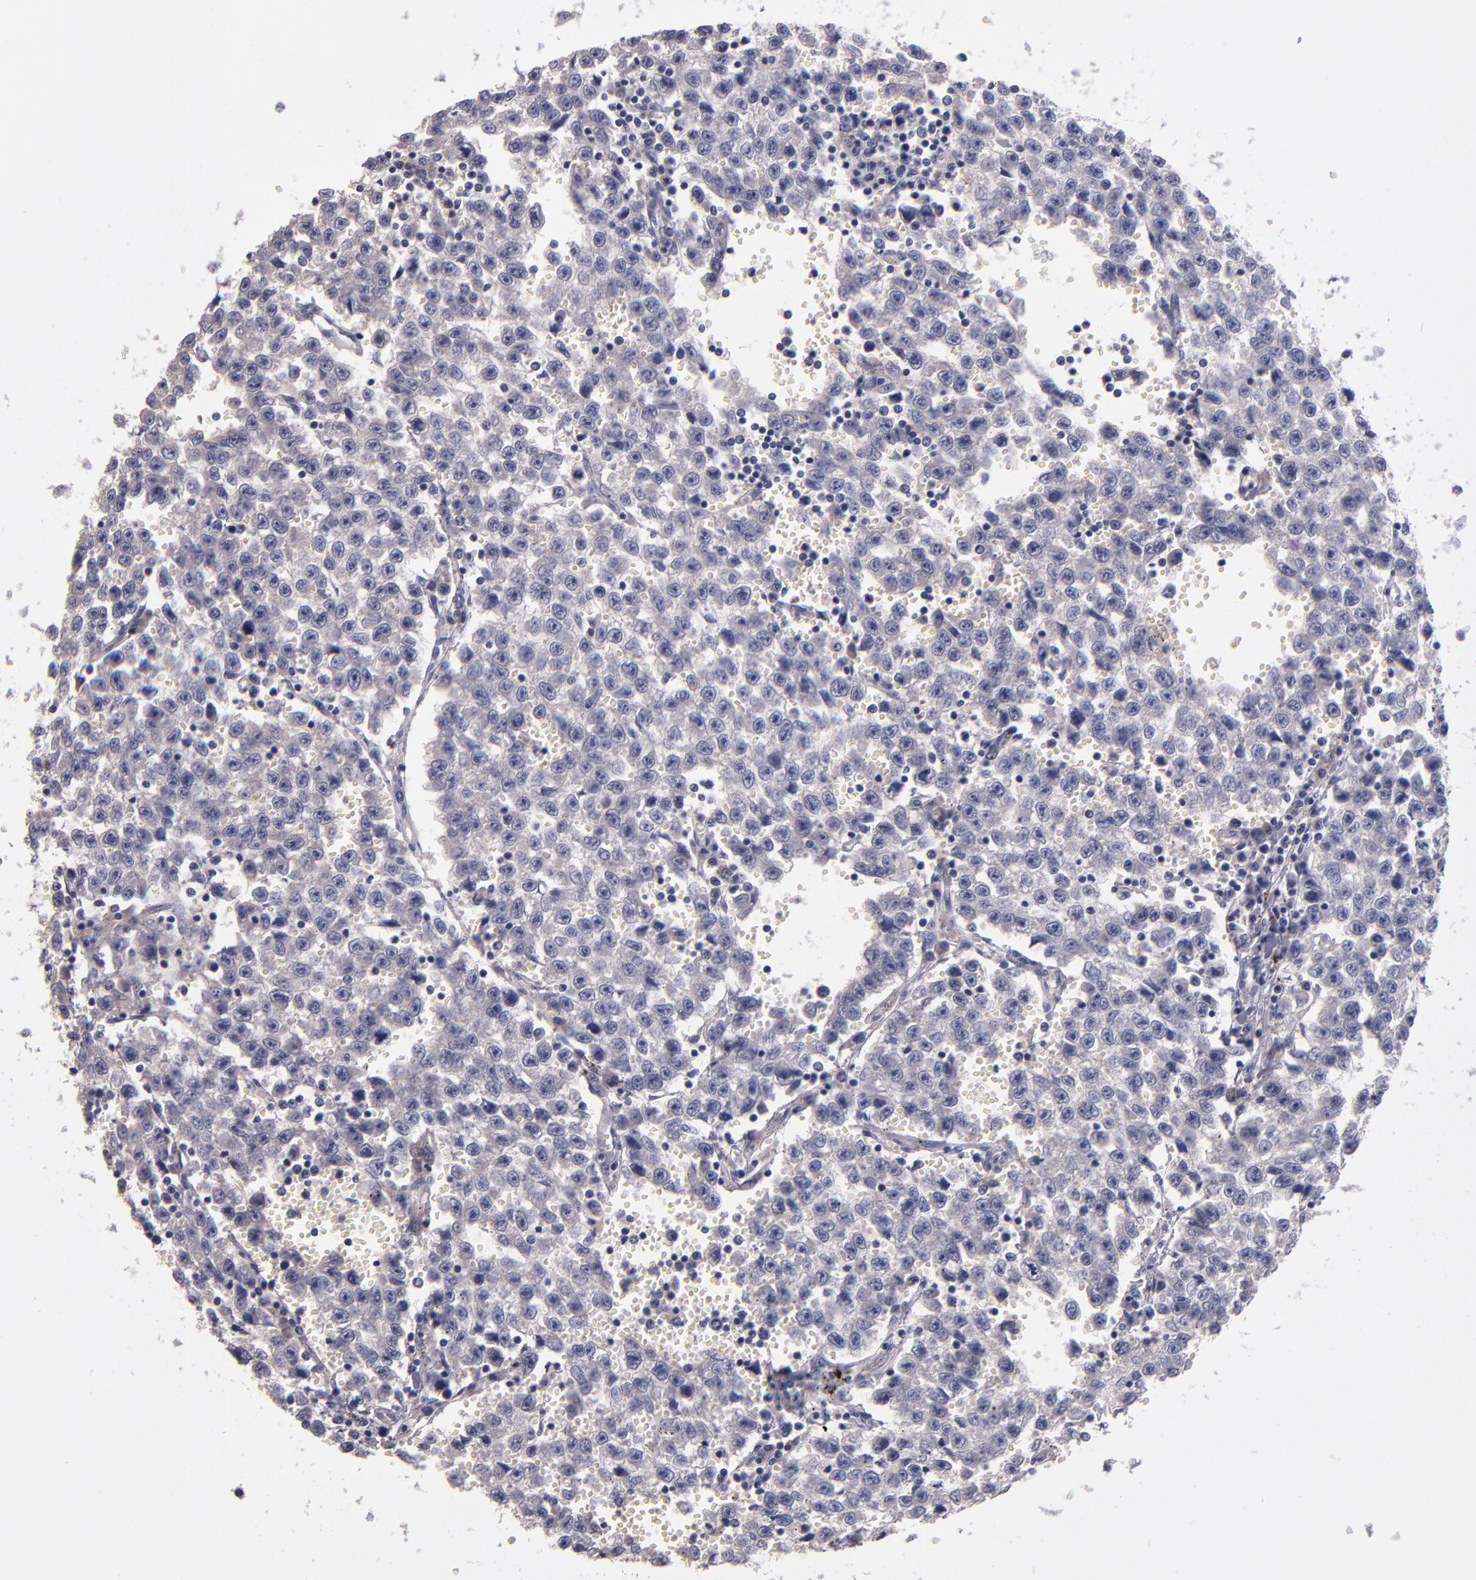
{"staining": {"intensity": "negative", "quantity": "none", "location": "none"}, "tissue": "testis cancer", "cell_type": "Tumor cells", "image_type": "cancer", "snomed": [{"axis": "morphology", "description": "Seminoma, NOS"}, {"axis": "topography", "description": "Testis"}], "caption": "The image exhibits no staining of tumor cells in testis seminoma.", "gene": "MAGEE1", "patient": {"sex": "male", "age": 35}}